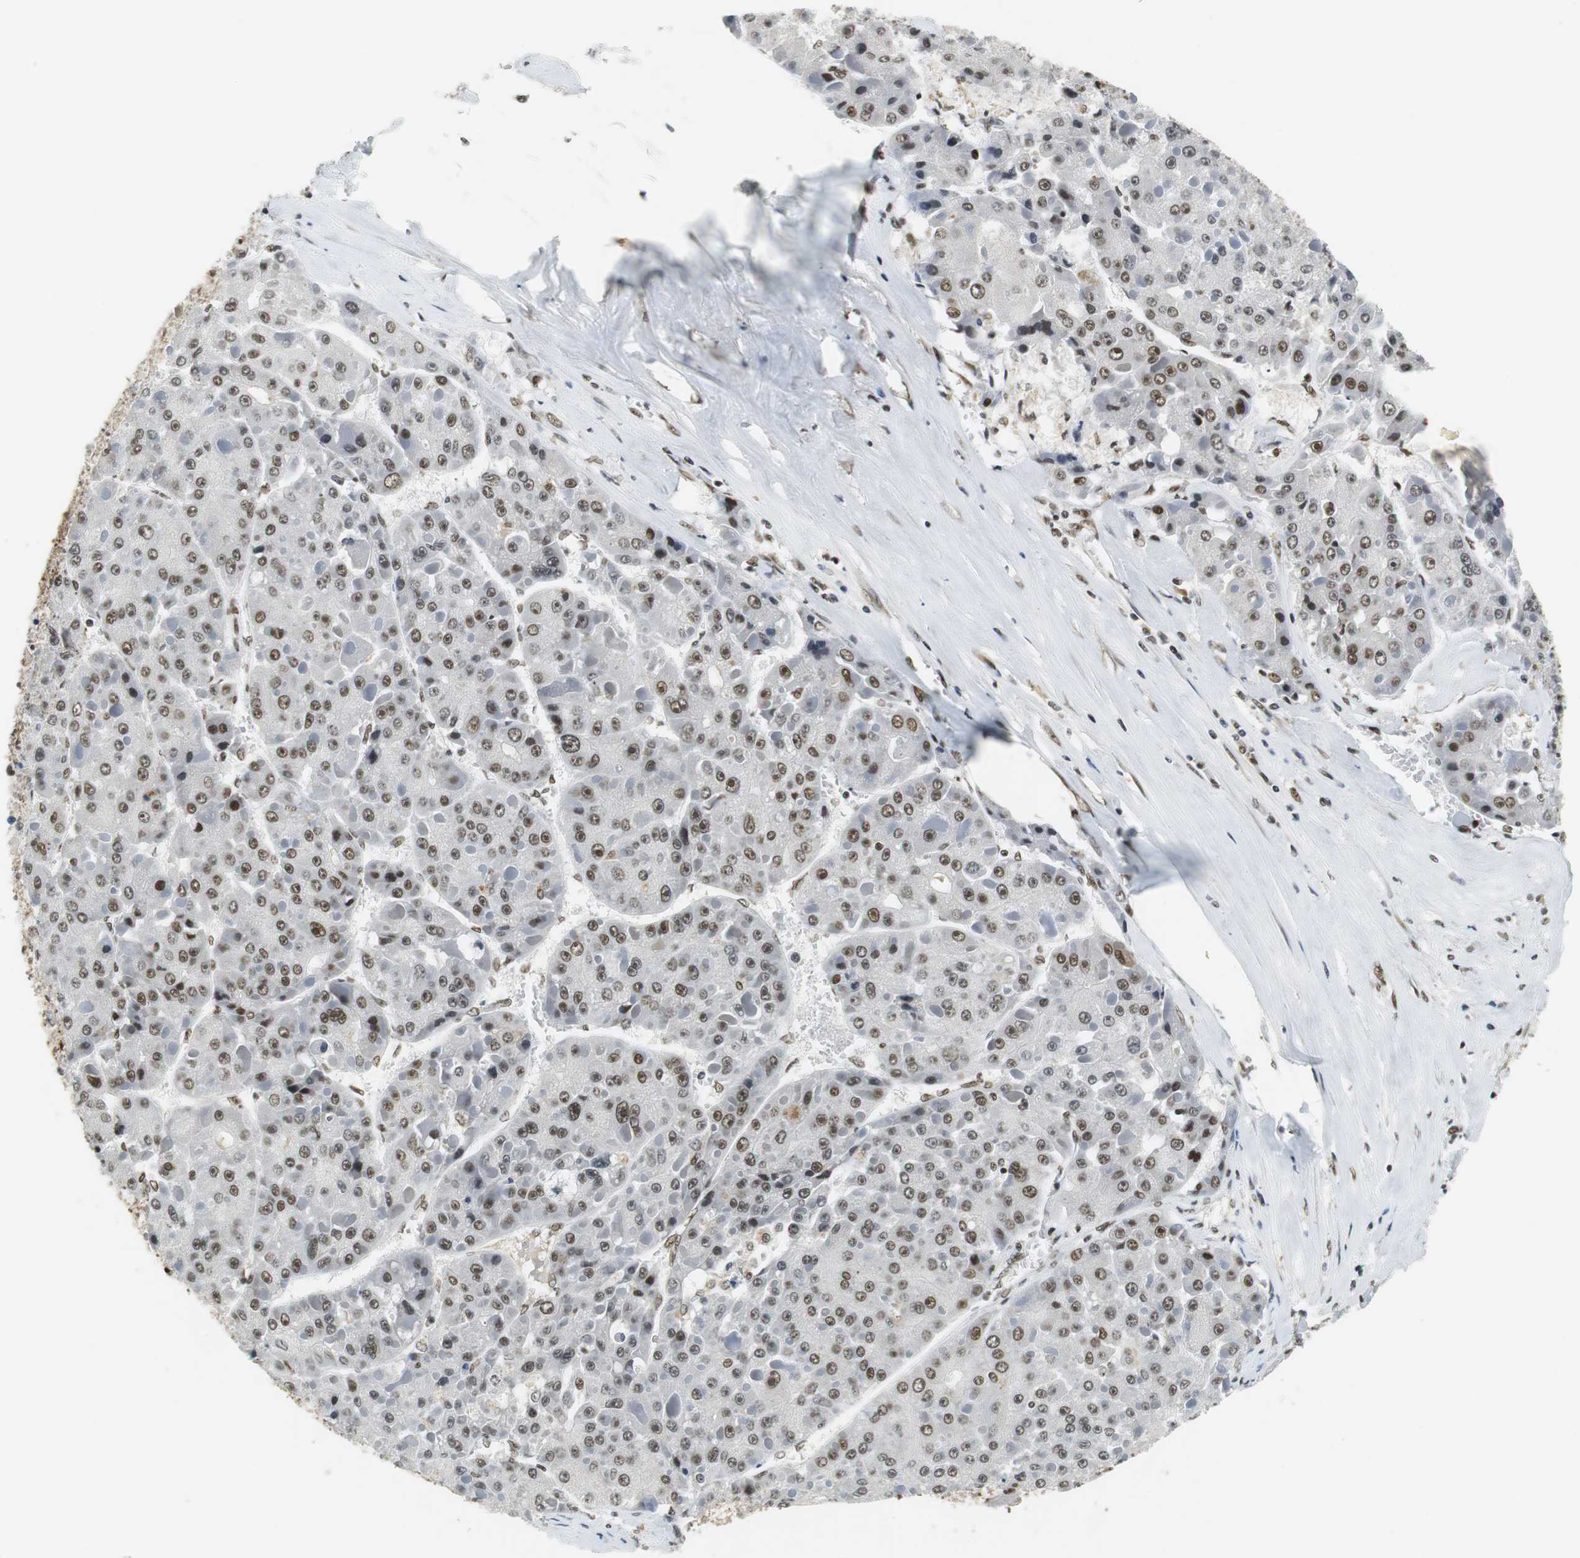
{"staining": {"intensity": "moderate", "quantity": ">75%", "location": "nuclear"}, "tissue": "liver cancer", "cell_type": "Tumor cells", "image_type": "cancer", "snomed": [{"axis": "morphology", "description": "Carcinoma, Hepatocellular, NOS"}, {"axis": "topography", "description": "Liver"}], "caption": "Hepatocellular carcinoma (liver) stained with immunohistochemistry (IHC) reveals moderate nuclear expression in about >75% of tumor cells.", "gene": "PRKDC", "patient": {"sex": "female", "age": 73}}